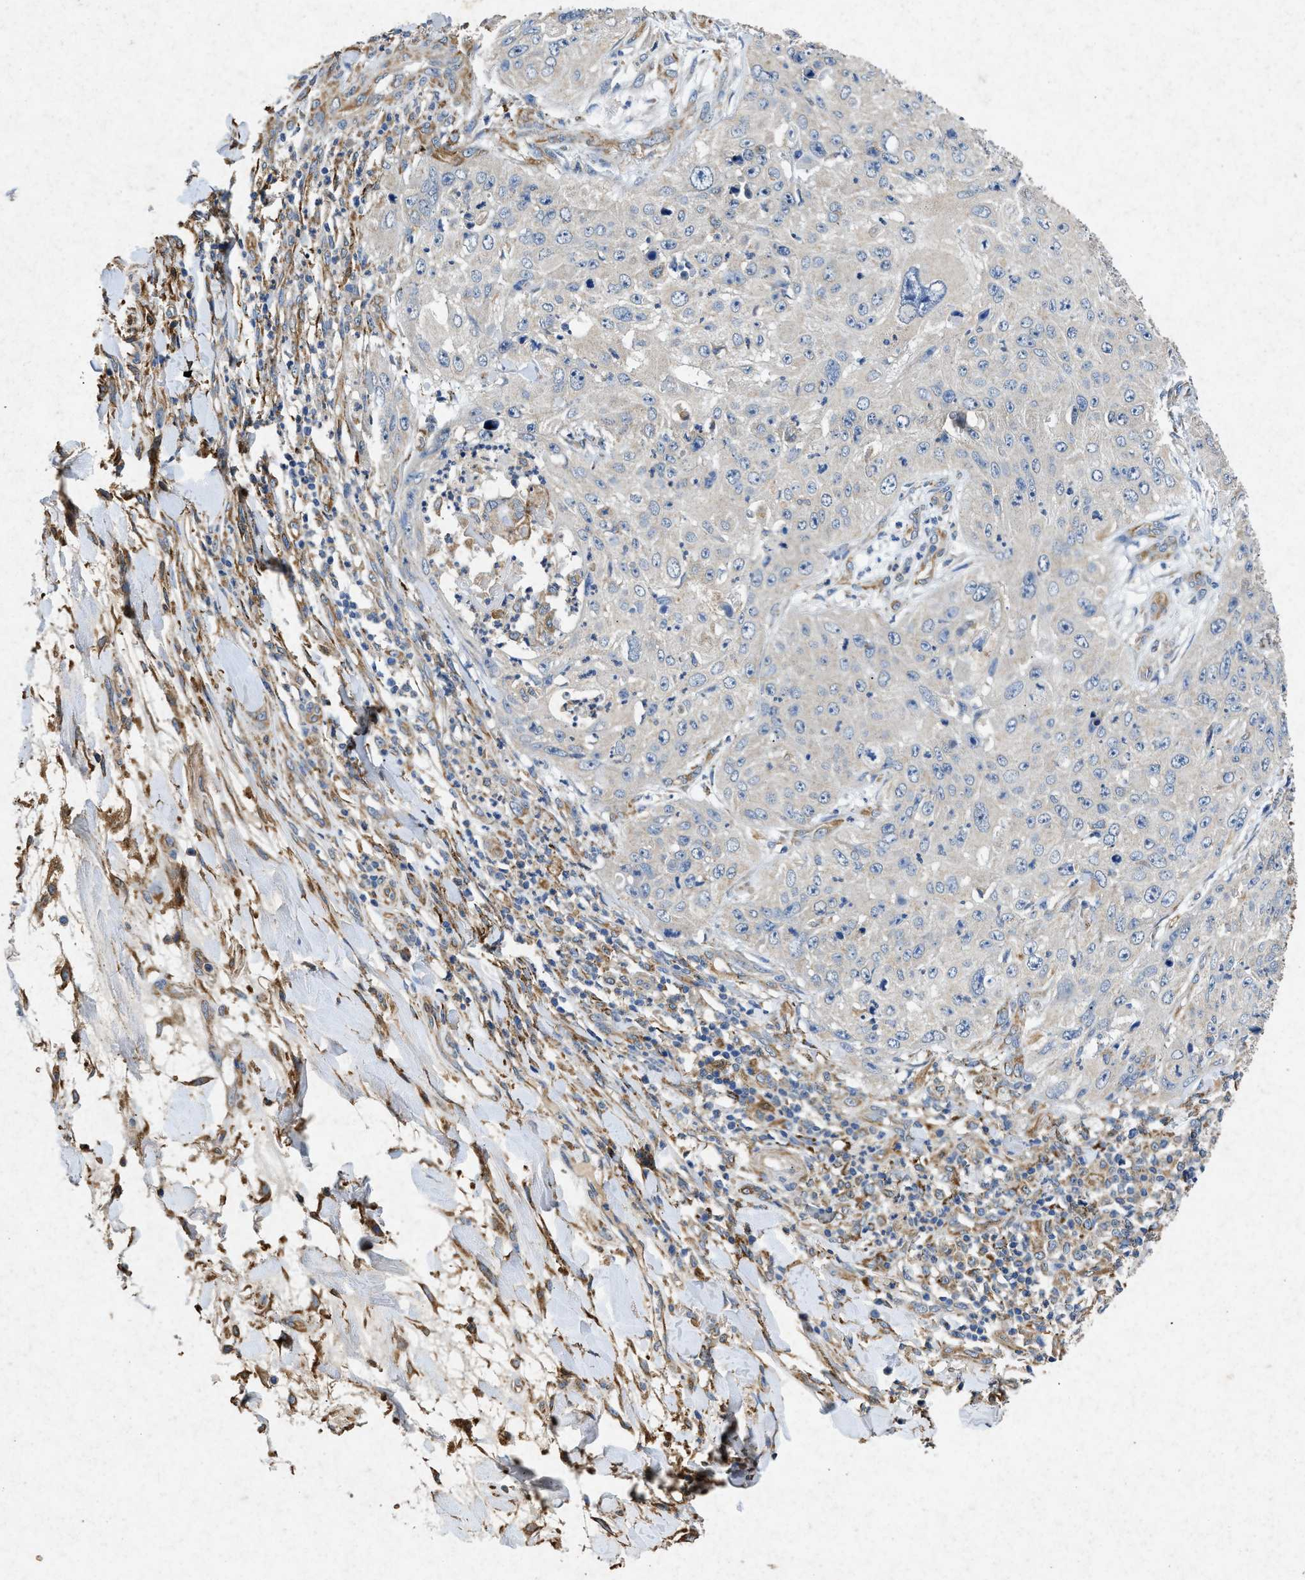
{"staining": {"intensity": "negative", "quantity": "none", "location": "none"}, "tissue": "skin cancer", "cell_type": "Tumor cells", "image_type": "cancer", "snomed": [{"axis": "morphology", "description": "Squamous cell carcinoma, NOS"}, {"axis": "topography", "description": "Skin"}], "caption": "Immunohistochemistry (IHC) micrograph of squamous cell carcinoma (skin) stained for a protein (brown), which shows no staining in tumor cells.", "gene": "CDK15", "patient": {"sex": "female", "age": 80}}